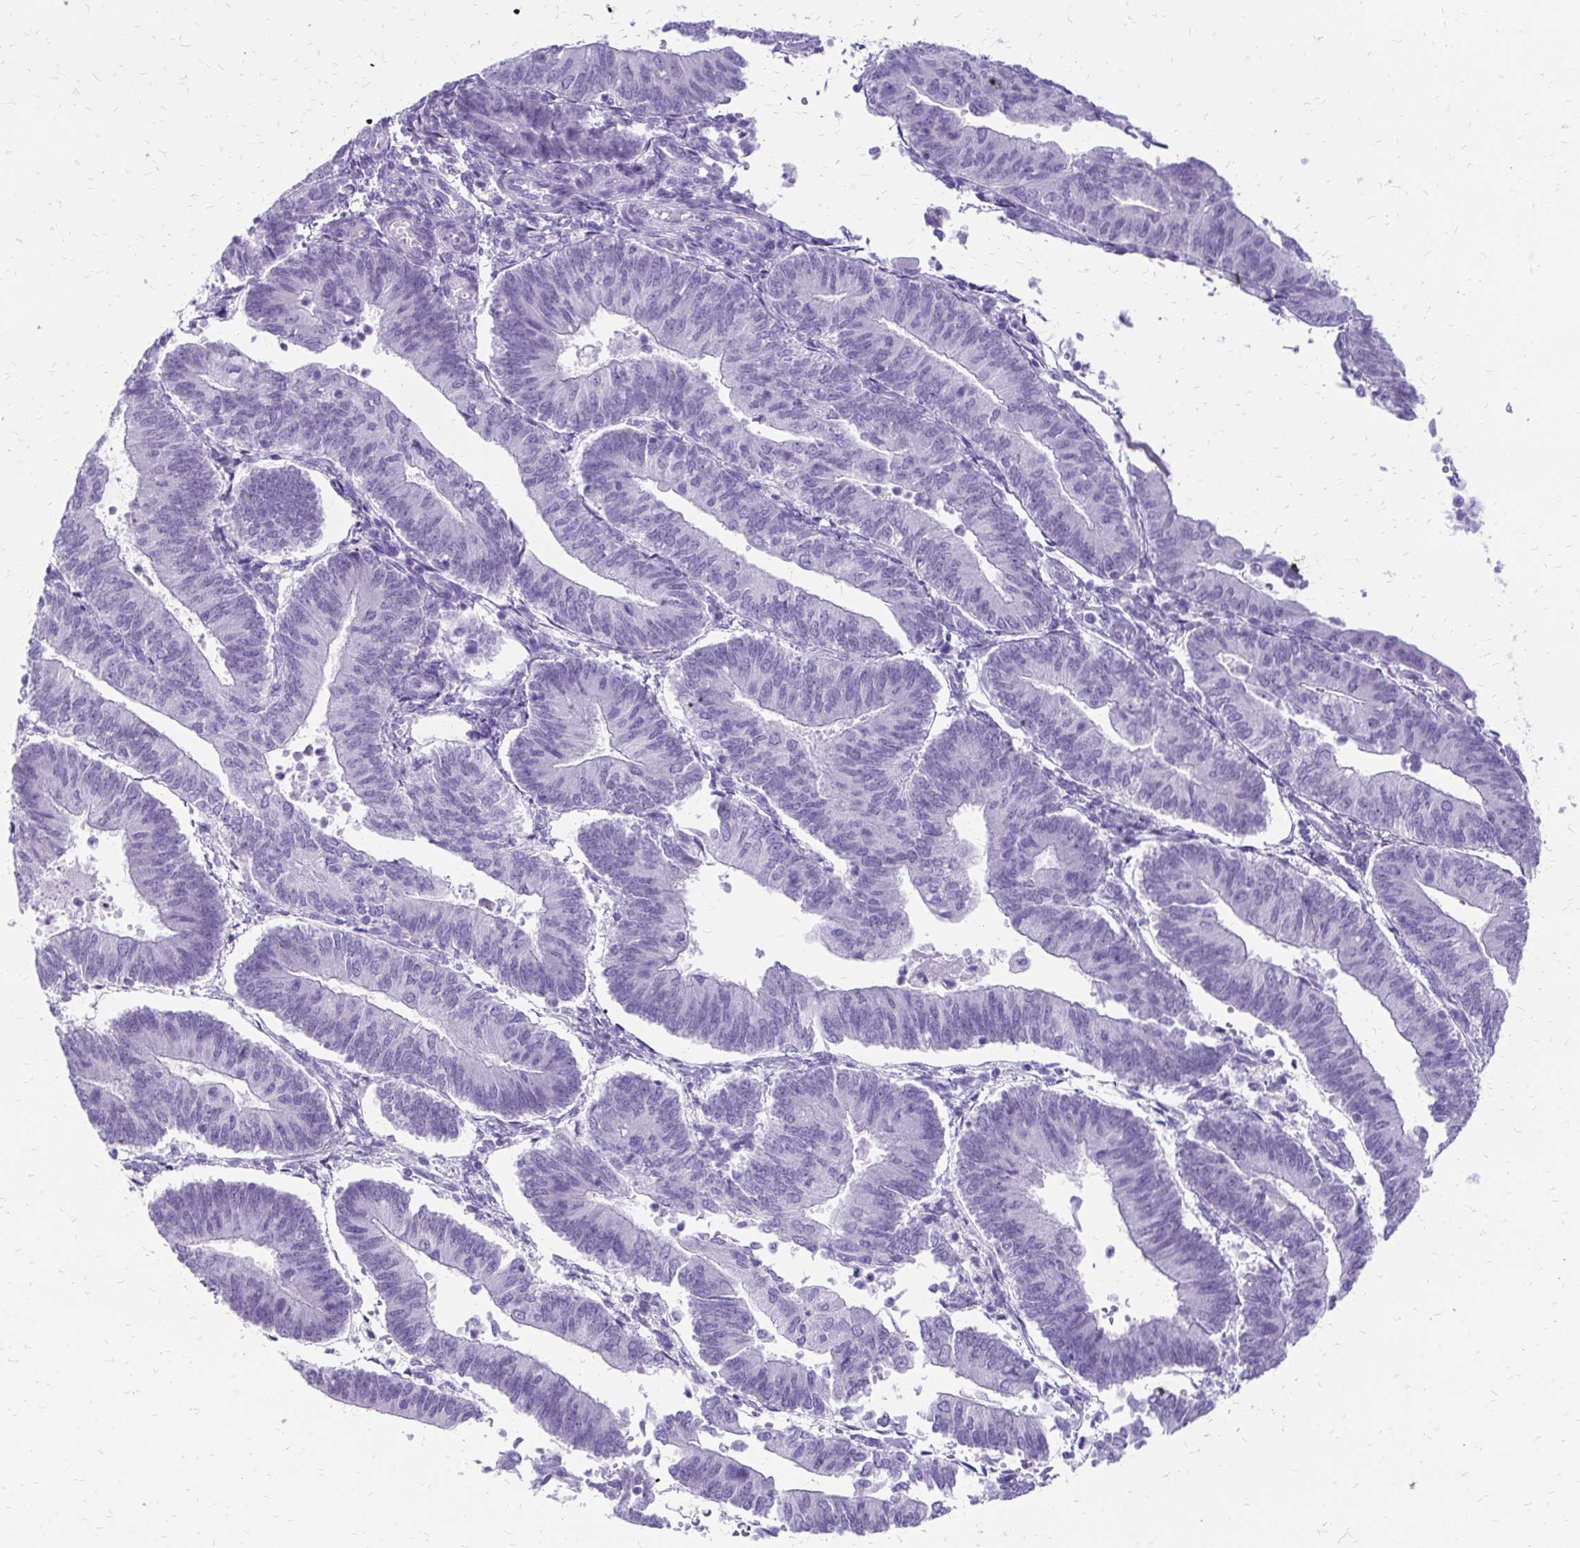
{"staining": {"intensity": "negative", "quantity": "none", "location": "none"}, "tissue": "endometrial cancer", "cell_type": "Tumor cells", "image_type": "cancer", "snomed": [{"axis": "morphology", "description": "Adenocarcinoma, NOS"}, {"axis": "topography", "description": "Endometrium"}], "caption": "Tumor cells show no significant staining in endometrial cancer (adenocarcinoma).", "gene": "SLC32A1", "patient": {"sex": "female", "age": 65}}